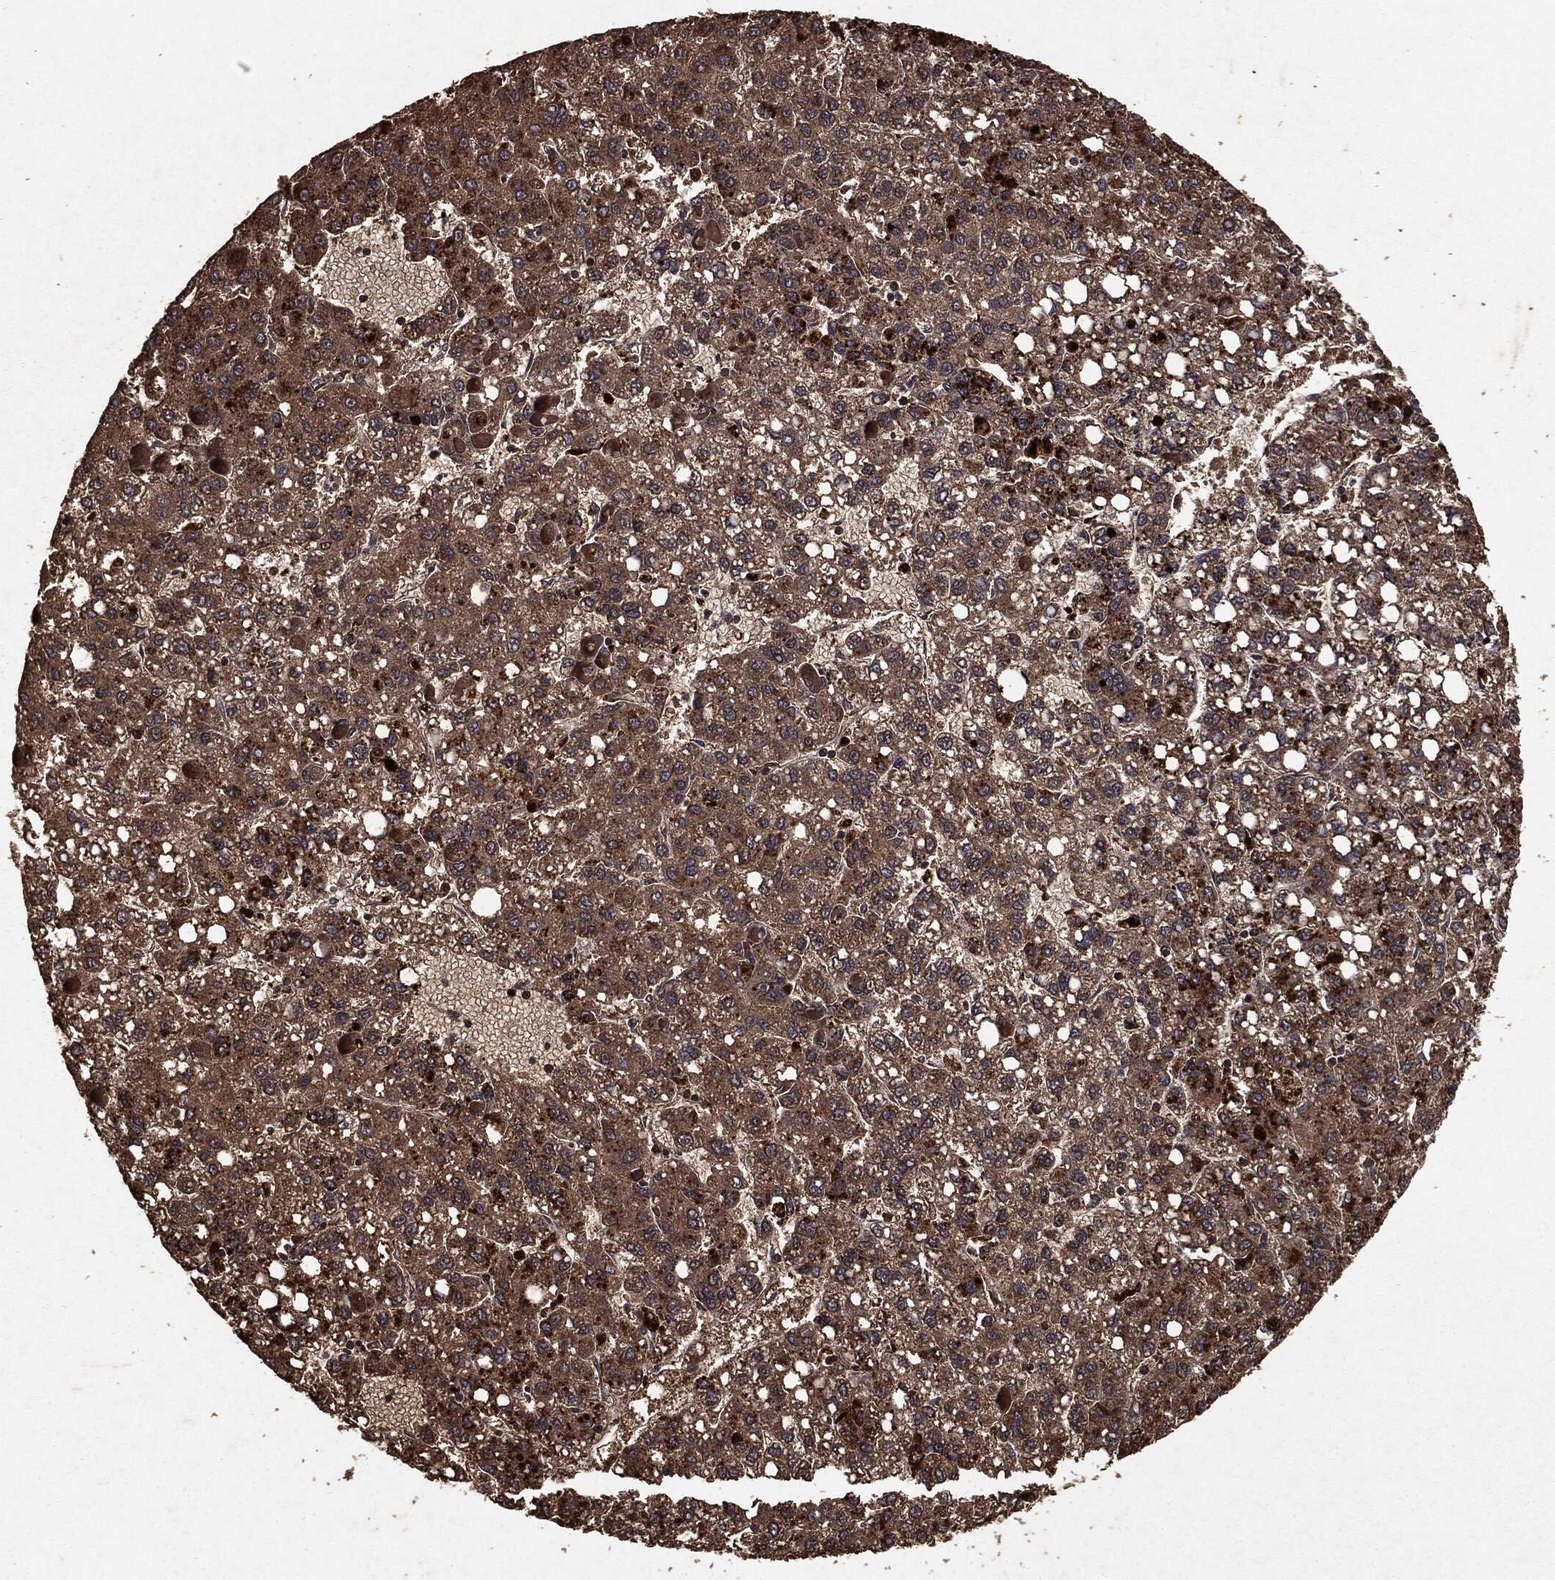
{"staining": {"intensity": "moderate", "quantity": ">75%", "location": "cytoplasmic/membranous"}, "tissue": "liver cancer", "cell_type": "Tumor cells", "image_type": "cancer", "snomed": [{"axis": "morphology", "description": "Carcinoma, Hepatocellular, NOS"}, {"axis": "topography", "description": "Liver"}], "caption": "This is a histology image of immunohistochemistry (IHC) staining of liver cancer, which shows moderate positivity in the cytoplasmic/membranous of tumor cells.", "gene": "NME1", "patient": {"sex": "female", "age": 82}}